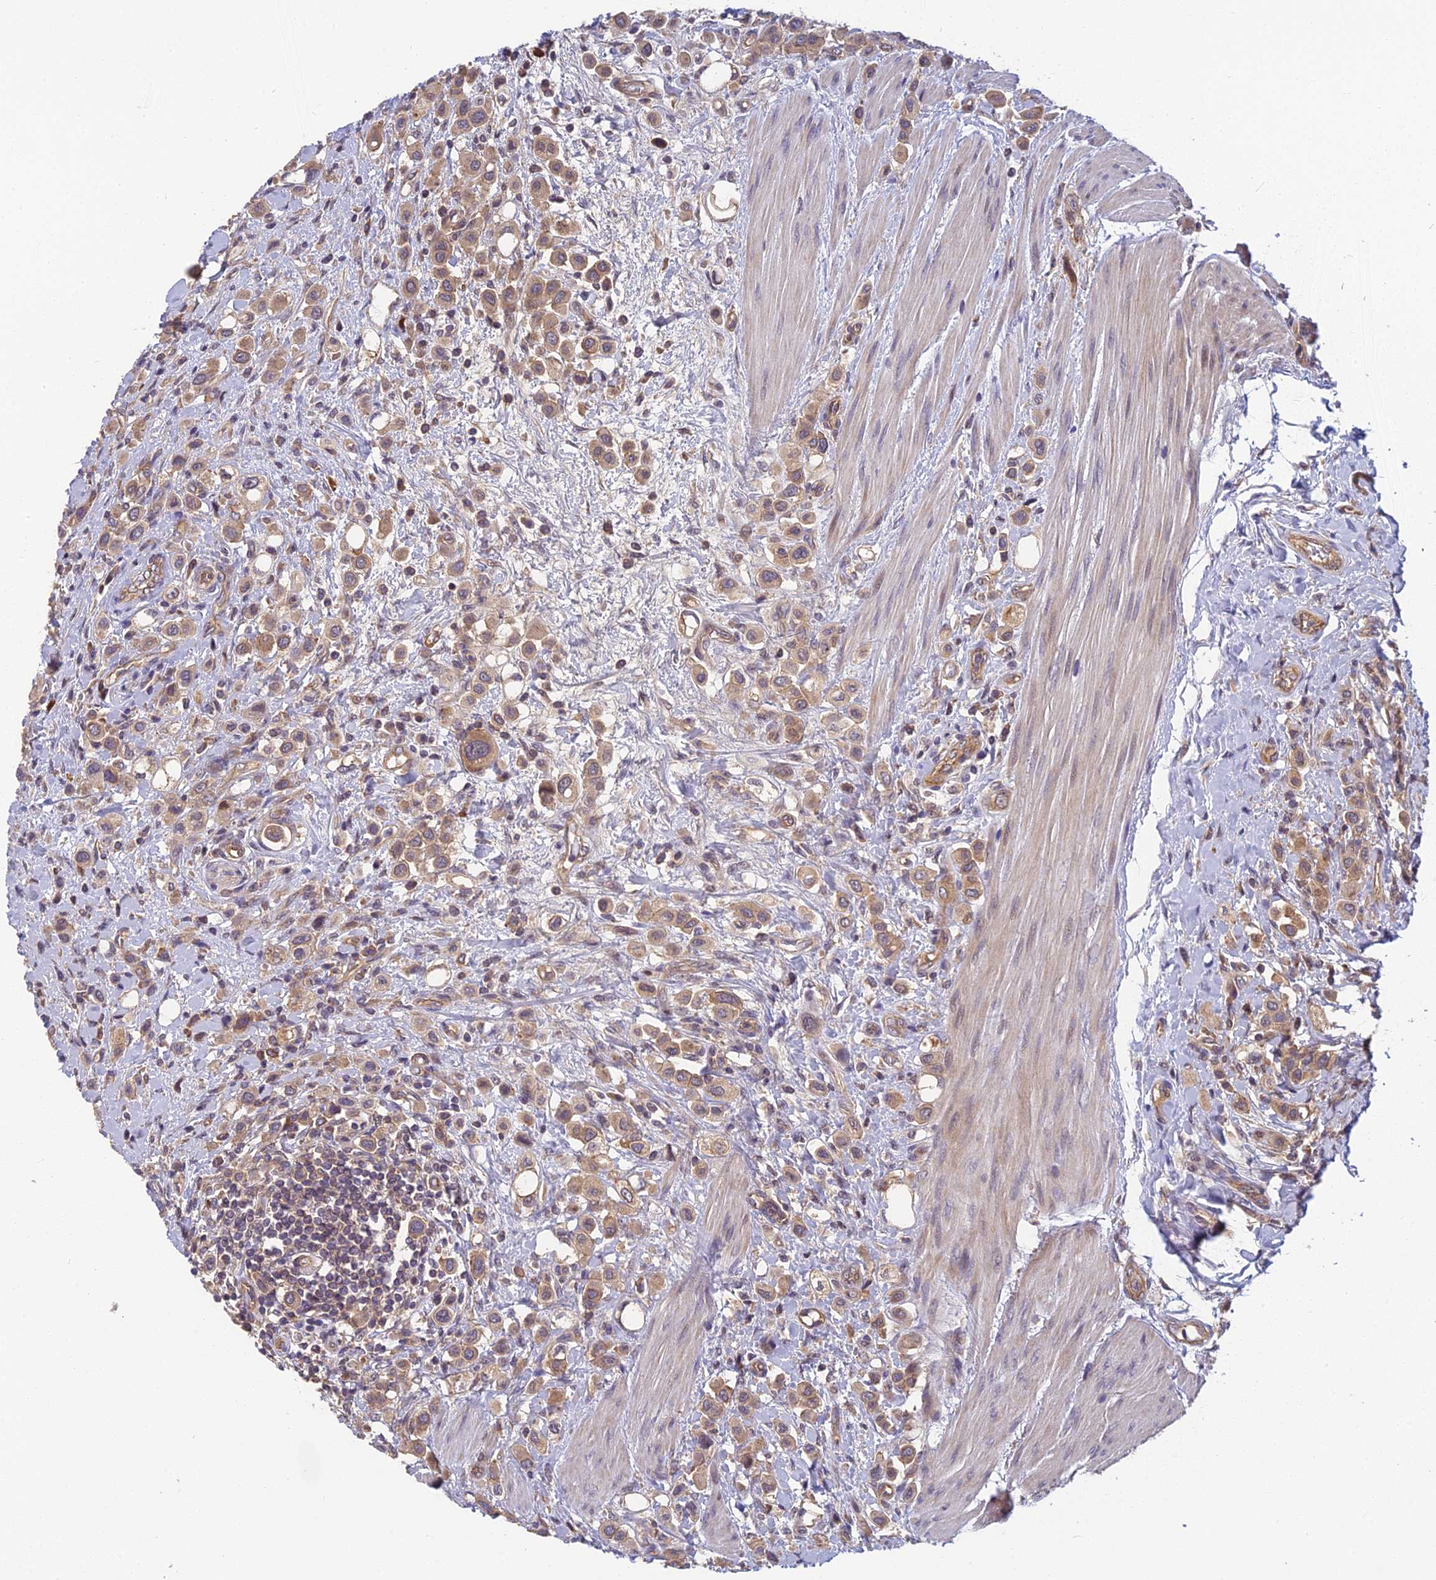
{"staining": {"intensity": "moderate", "quantity": ">75%", "location": "cytoplasmic/membranous"}, "tissue": "urothelial cancer", "cell_type": "Tumor cells", "image_type": "cancer", "snomed": [{"axis": "morphology", "description": "Urothelial carcinoma, High grade"}, {"axis": "topography", "description": "Urinary bladder"}], "caption": "Human urothelial cancer stained with a brown dye reveals moderate cytoplasmic/membranous positive expression in about >75% of tumor cells.", "gene": "PIKFYVE", "patient": {"sex": "male", "age": 50}}